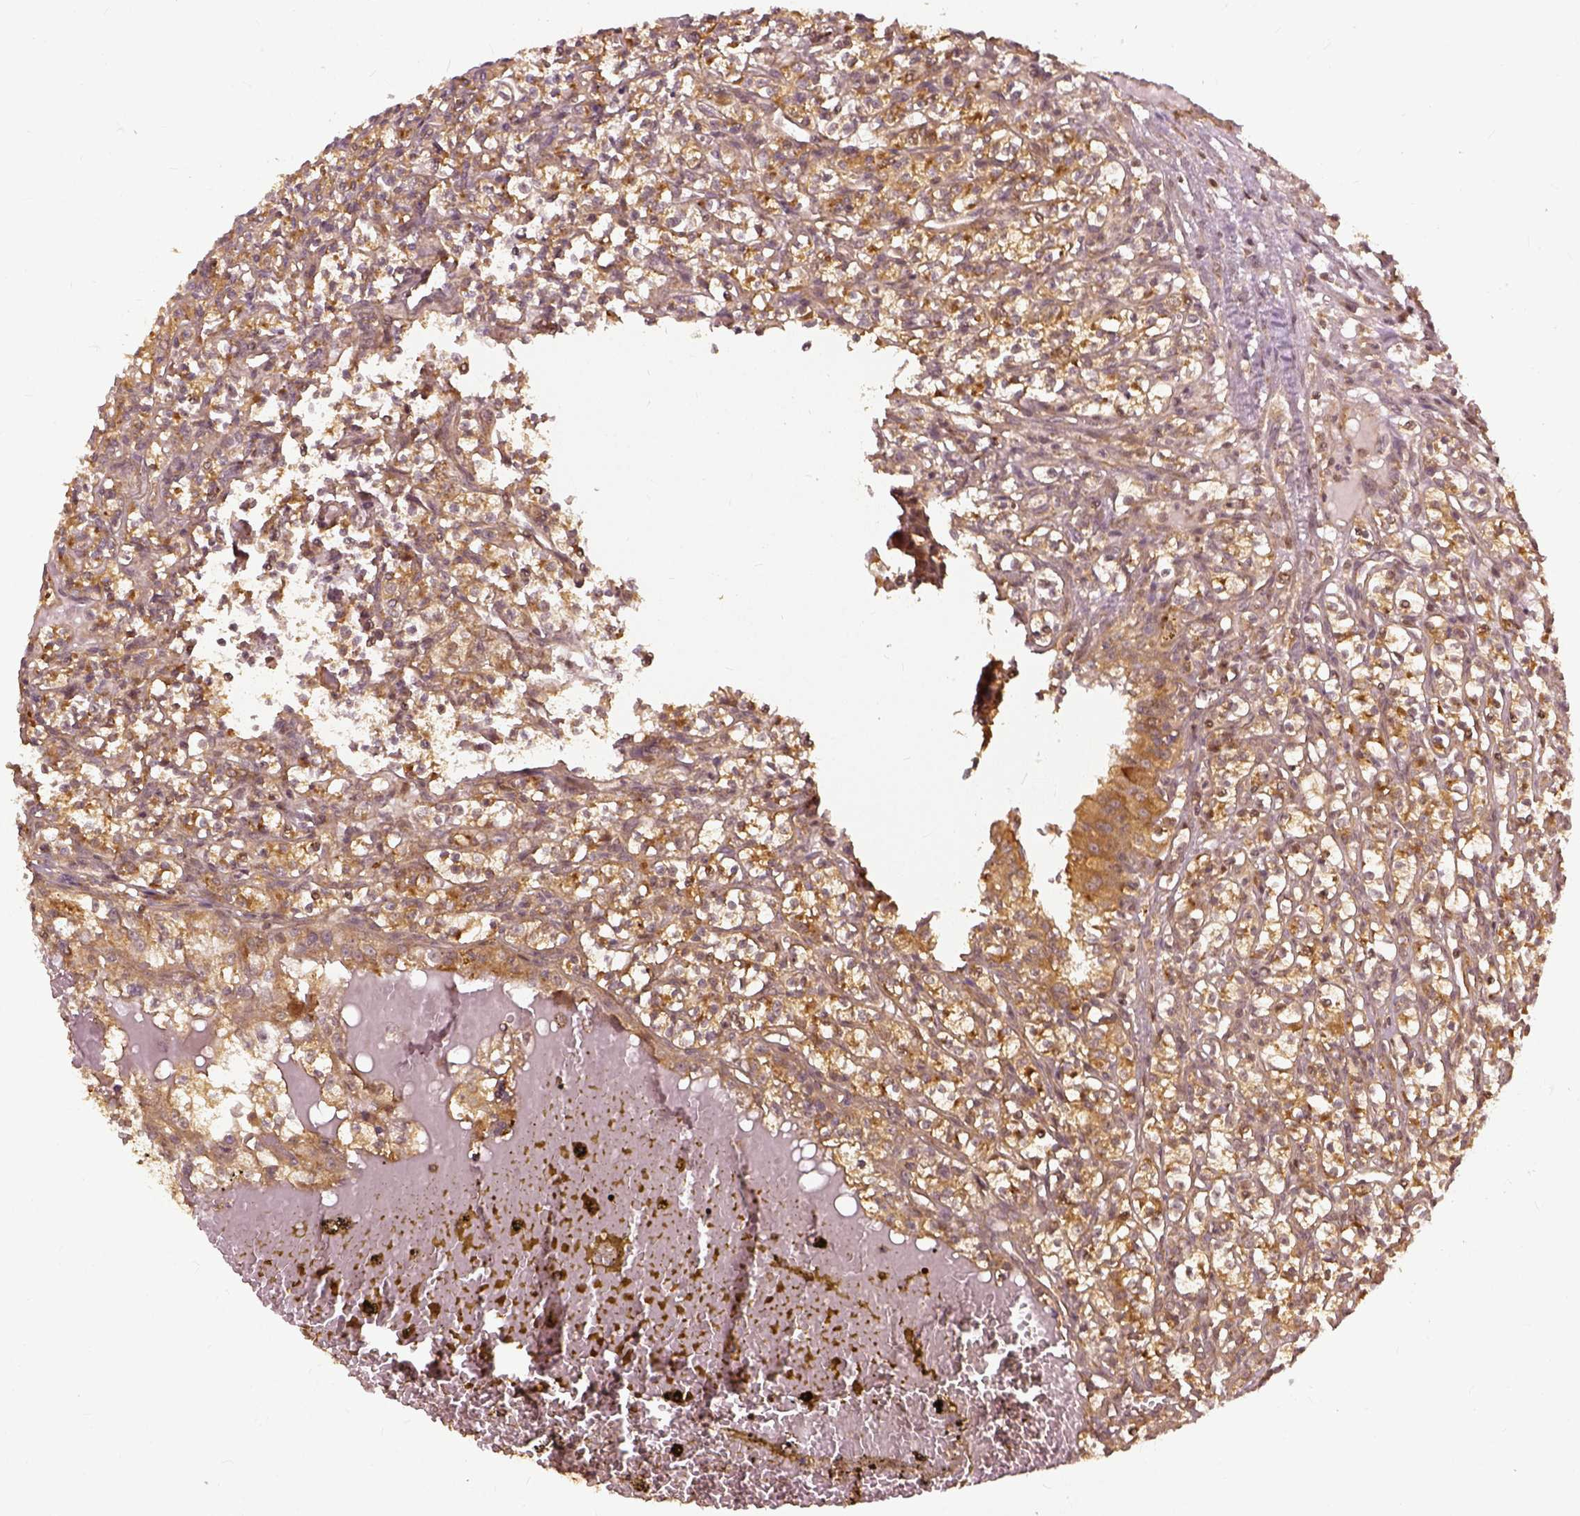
{"staining": {"intensity": "moderate", "quantity": ">75%", "location": "cytoplasmic/membranous"}, "tissue": "renal cancer", "cell_type": "Tumor cells", "image_type": "cancer", "snomed": [{"axis": "morphology", "description": "Adenocarcinoma, NOS"}, {"axis": "topography", "description": "Kidney"}], "caption": "This is a micrograph of immunohistochemistry staining of renal cancer (adenocarcinoma), which shows moderate staining in the cytoplasmic/membranous of tumor cells.", "gene": "VEGFA", "patient": {"sex": "male", "age": 36}}